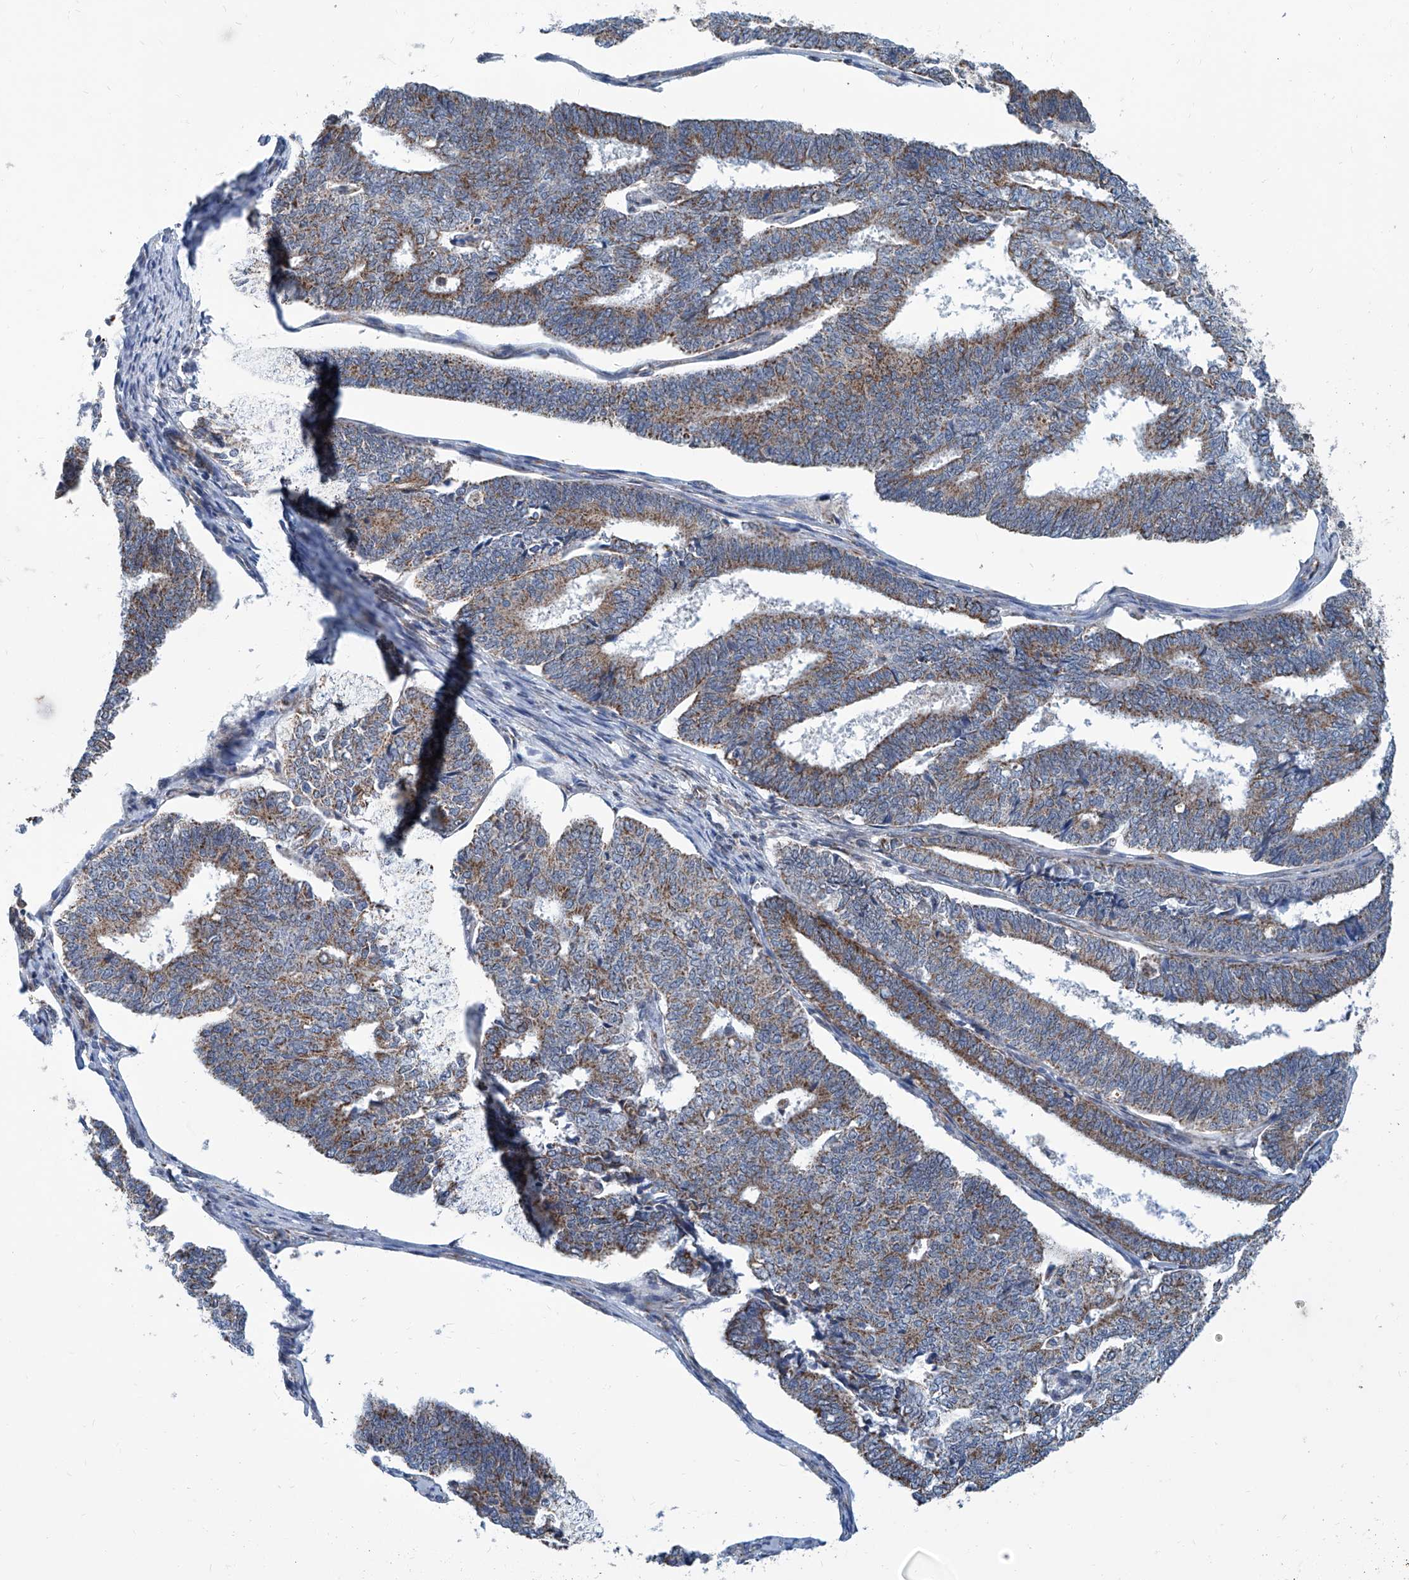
{"staining": {"intensity": "moderate", "quantity": ">75%", "location": "cytoplasmic/membranous"}, "tissue": "endometrial cancer", "cell_type": "Tumor cells", "image_type": "cancer", "snomed": [{"axis": "morphology", "description": "Adenocarcinoma, NOS"}, {"axis": "topography", "description": "Endometrium"}], "caption": "Moderate cytoplasmic/membranous protein expression is seen in approximately >75% of tumor cells in adenocarcinoma (endometrial).", "gene": "USP48", "patient": {"sex": "female", "age": 70}}